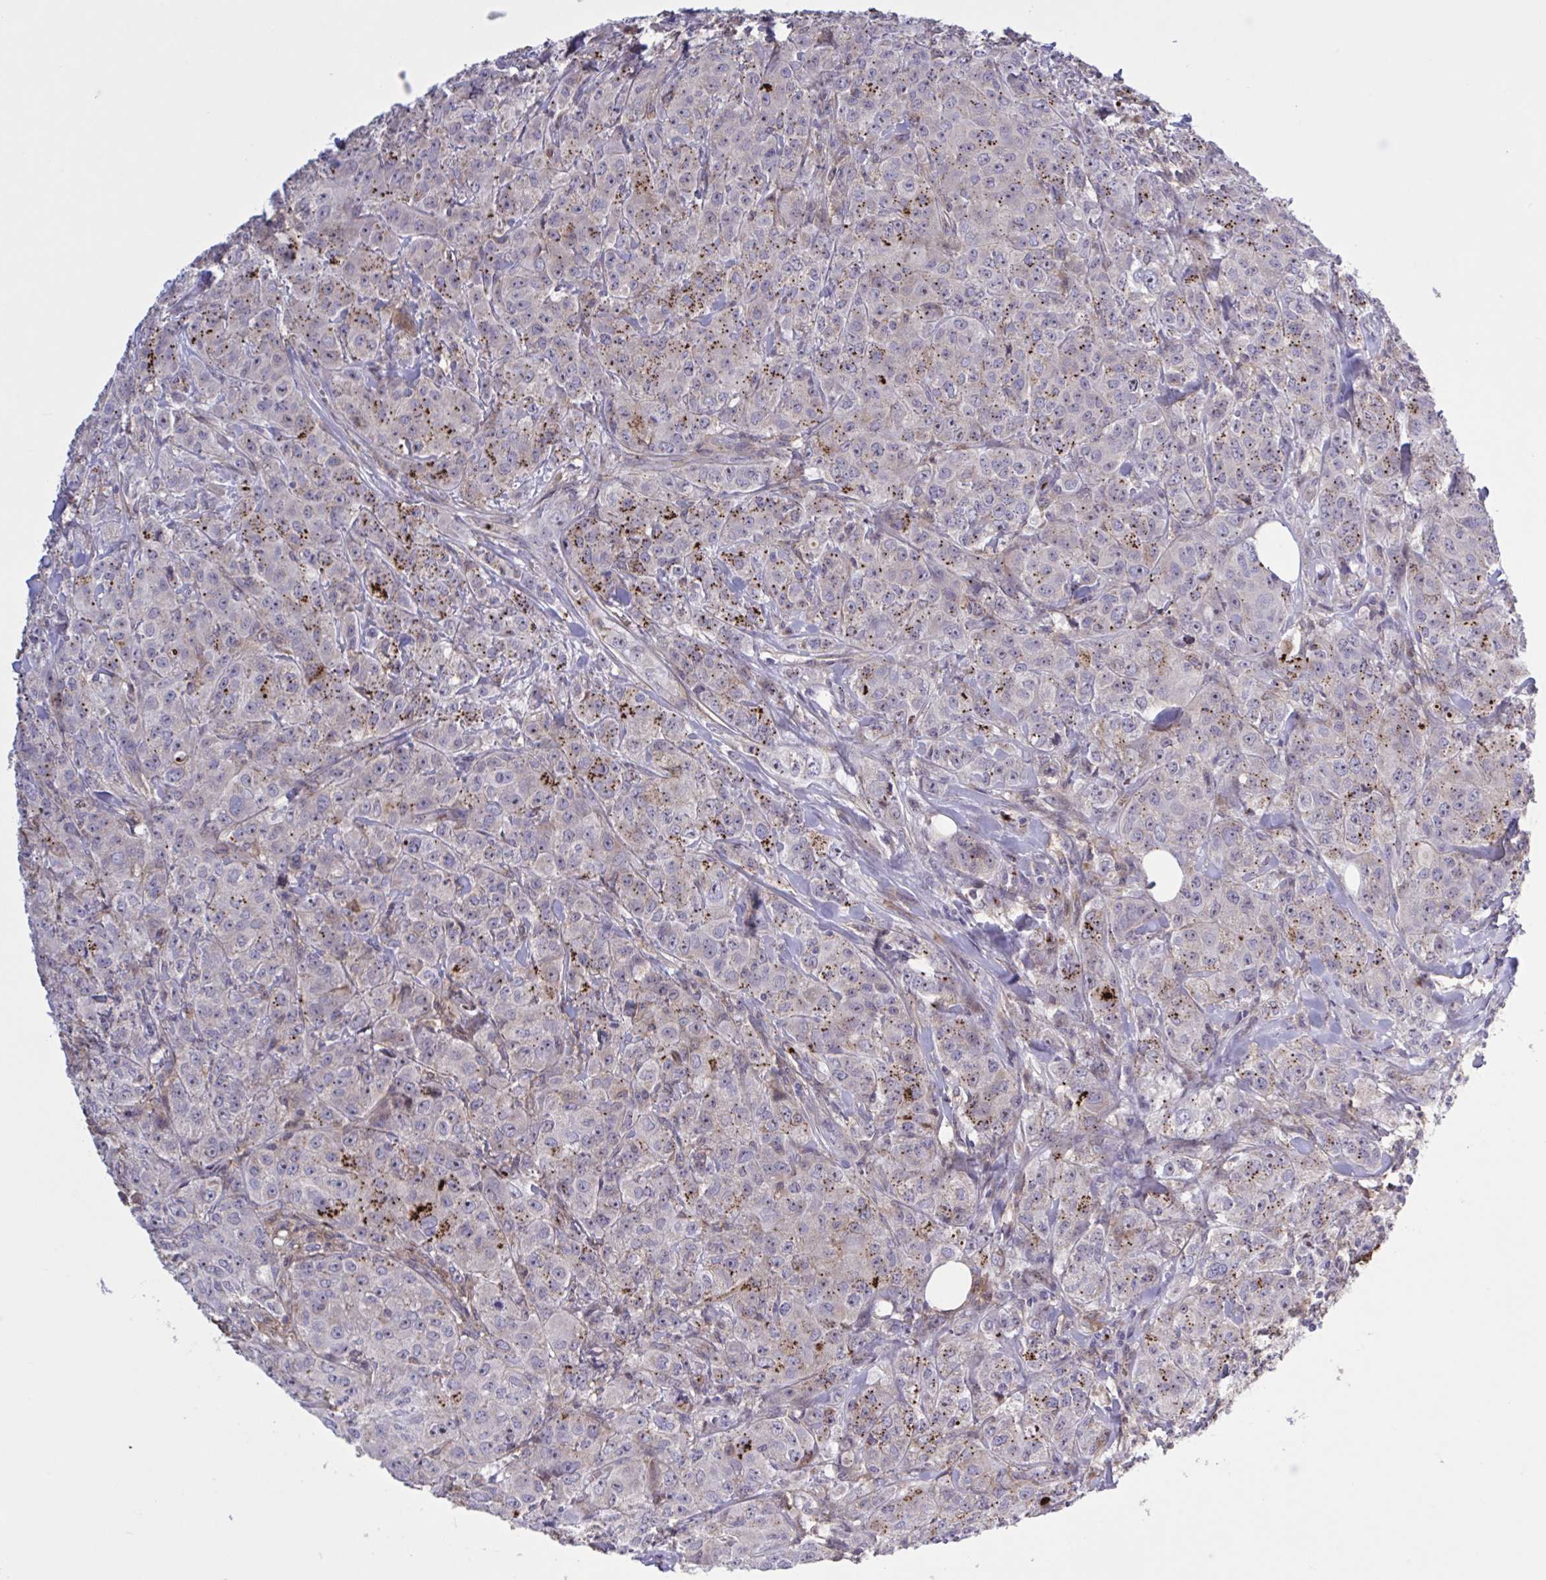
{"staining": {"intensity": "moderate", "quantity": "25%-75%", "location": "cytoplasmic/membranous"}, "tissue": "breast cancer", "cell_type": "Tumor cells", "image_type": "cancer", "snomed": [{"axis": "morphology", "description": "Normal tissue, NOS"}, {"axis": "morphology", "description": "Duct carcinoma"}, {"axis": "topography", "description": "Breast"}], "caption": "Protein expression by immunohistochemistry shows moderate cytoplasmic/membranous expression in approximately 25%-75% of tumor cells in breast intraductal carcinoma.", "gene": "CD101", "patient": {"sex": "female", "age": 43}}